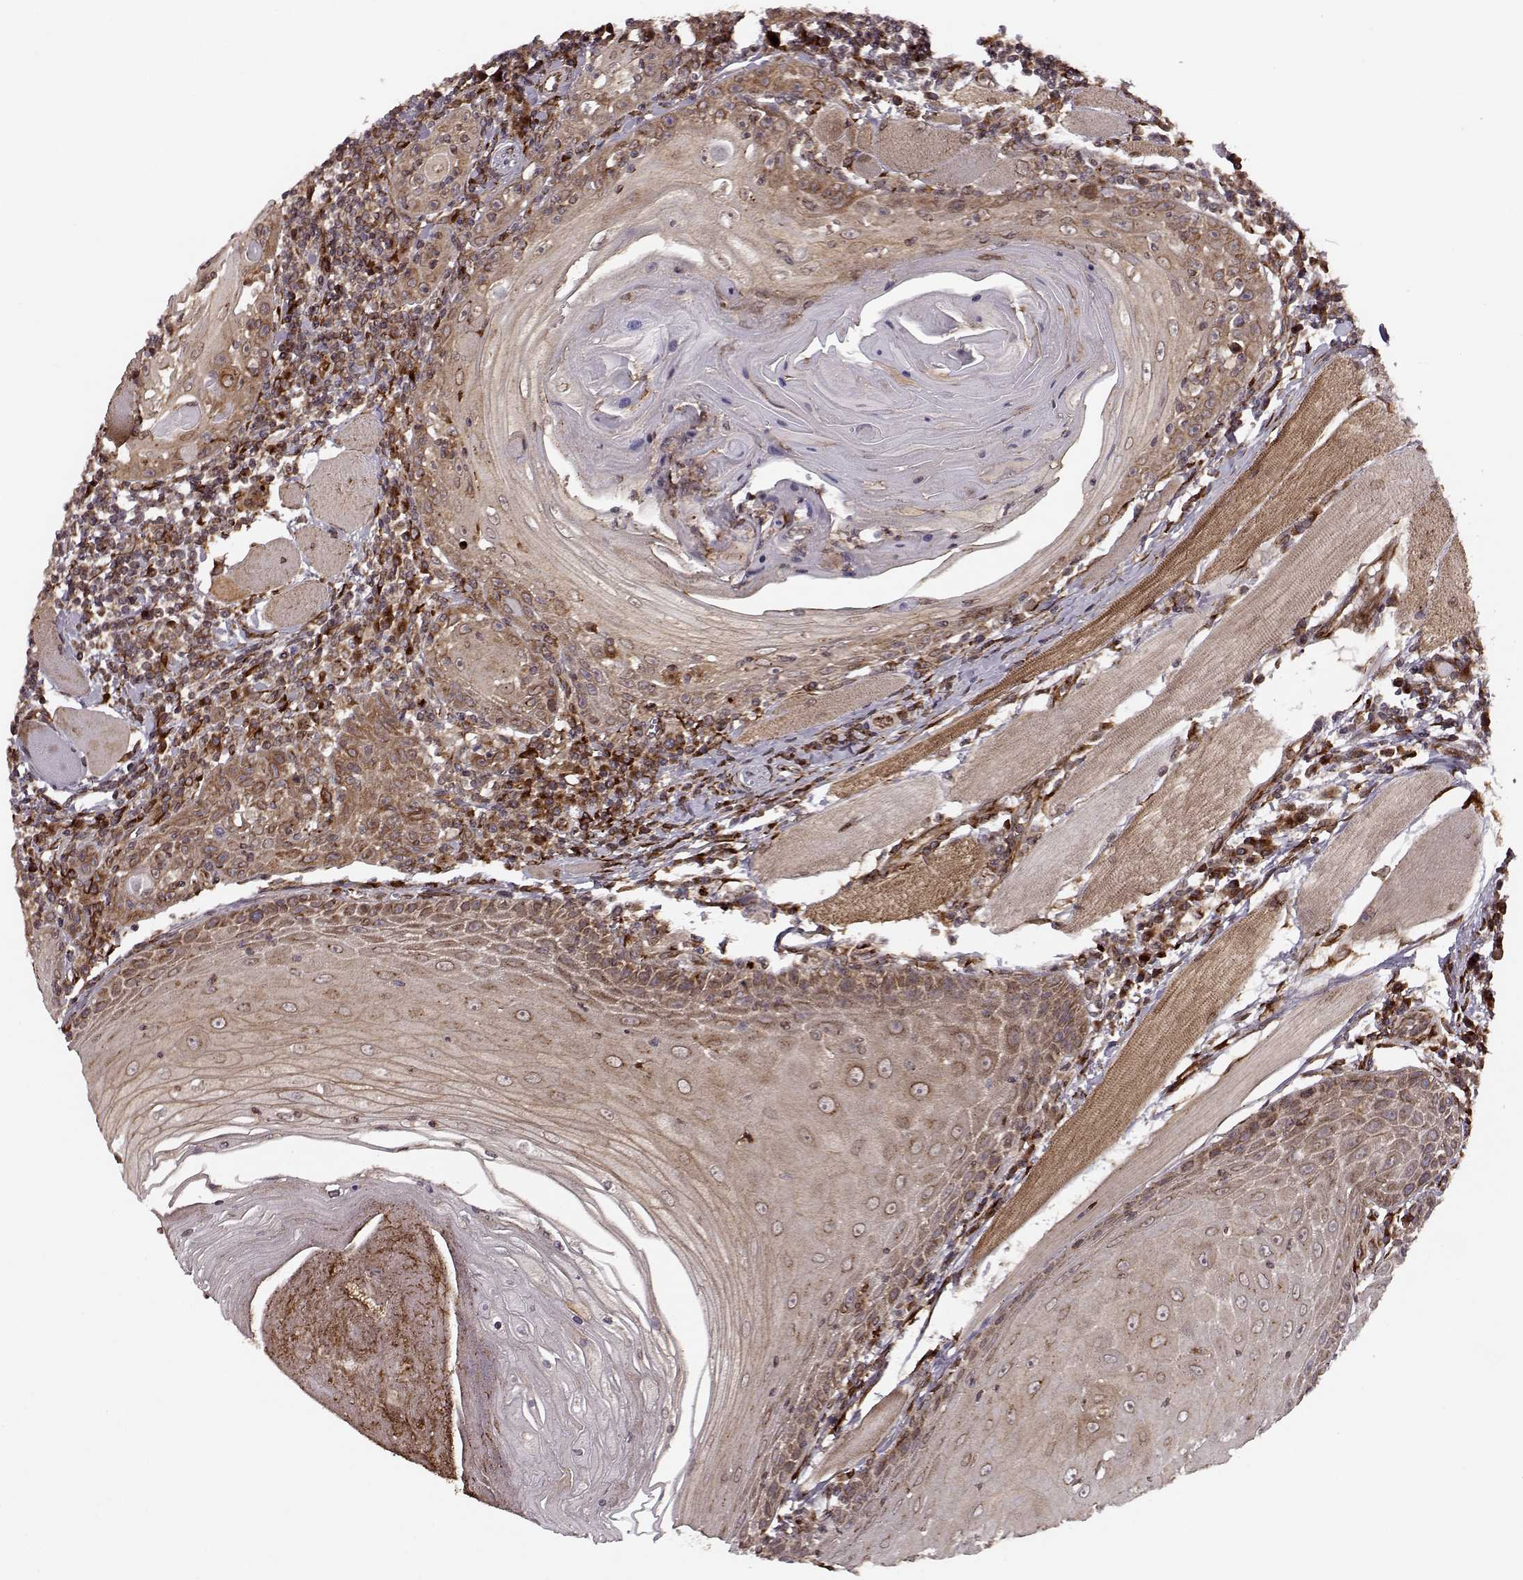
{"staining": {"intensity": "moderate", "quantity": "25%-75%", "location": "cytoplasmic/membranous"}, "tissue": "head and neck cancer", "cell_type": "Tumor cells", "image_type": "cancer", "snomed": [{"axis": "morphology", "description": "Normal tissue, NOS"}, {"axis": "morphology", "description": "Squamous cell carcinoma, NOS"}, {"axis": "topography", "description": "Oral tissue"}, {"axis": "topography", "description": "Head-Neck"}], "caption": "Immunohistochemistry photomicrograph of human head and neck cancer stained for a protein (brown), which demonstrates medium levels of moderate cytoplasmic/membranous expression in approximately 25%-75% of tumor cells.", "gene": "YIPF5", "patient": {"sex": "male", "age": 52}}